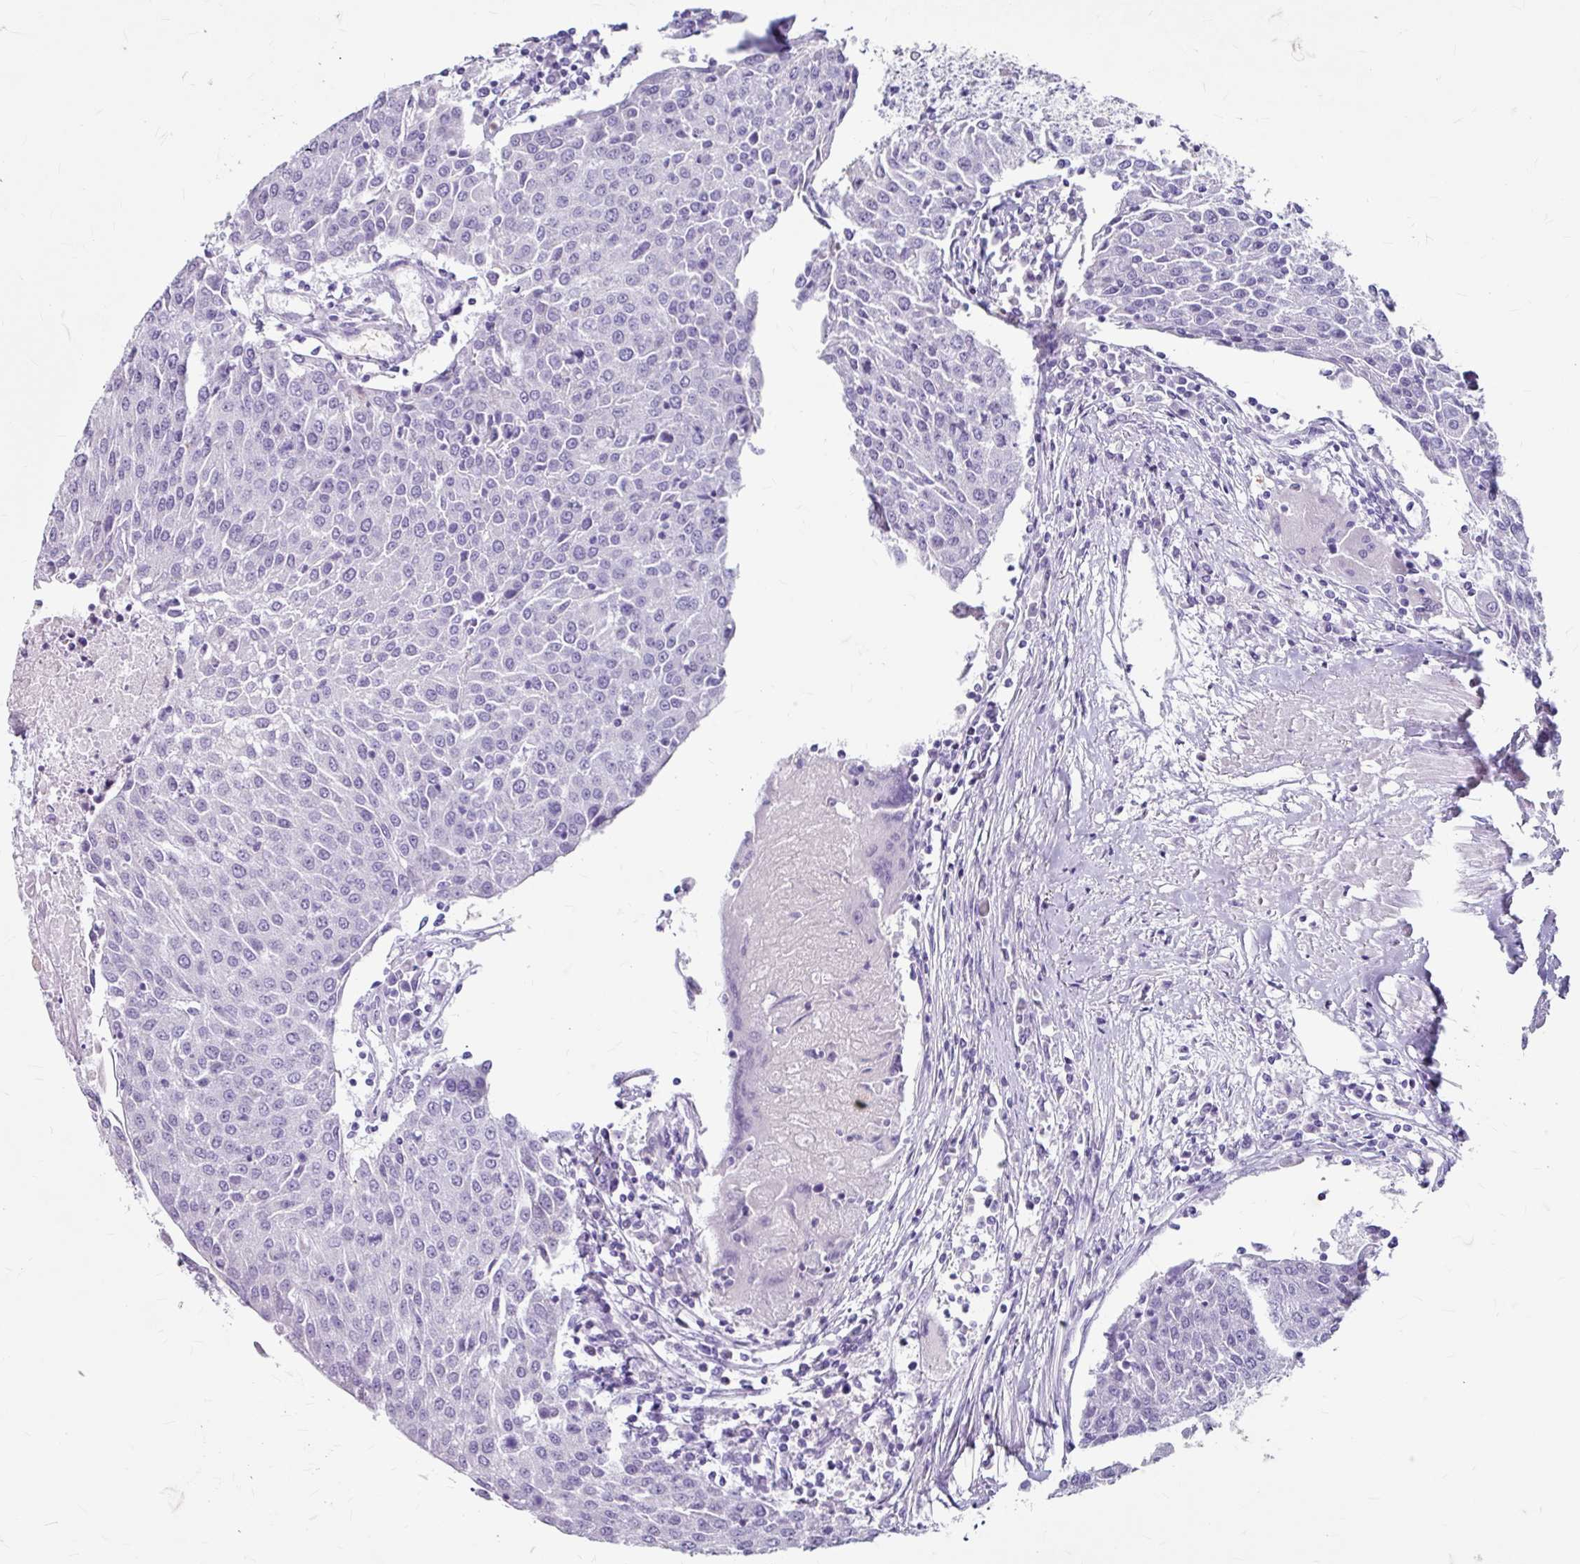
{"staining": {"intensity": "negative", "quantity": "none", "location": "none"}, "tissue": "urothelial cancer", "cell_type": "Tumor cells", "image_type": "cancer", "snomed": [{"axis": "morphology", "description": "Urothelial carcinoma, High grade"}, {"axis": "topography", "description": "Urinary bladder"}], "caption": "Urothelial cancer was stained to show a protein in brown. There is no significant expression in tumor cells.", "gene": "ANKRD1", "patient": {"sex": "female", "age": 85}}